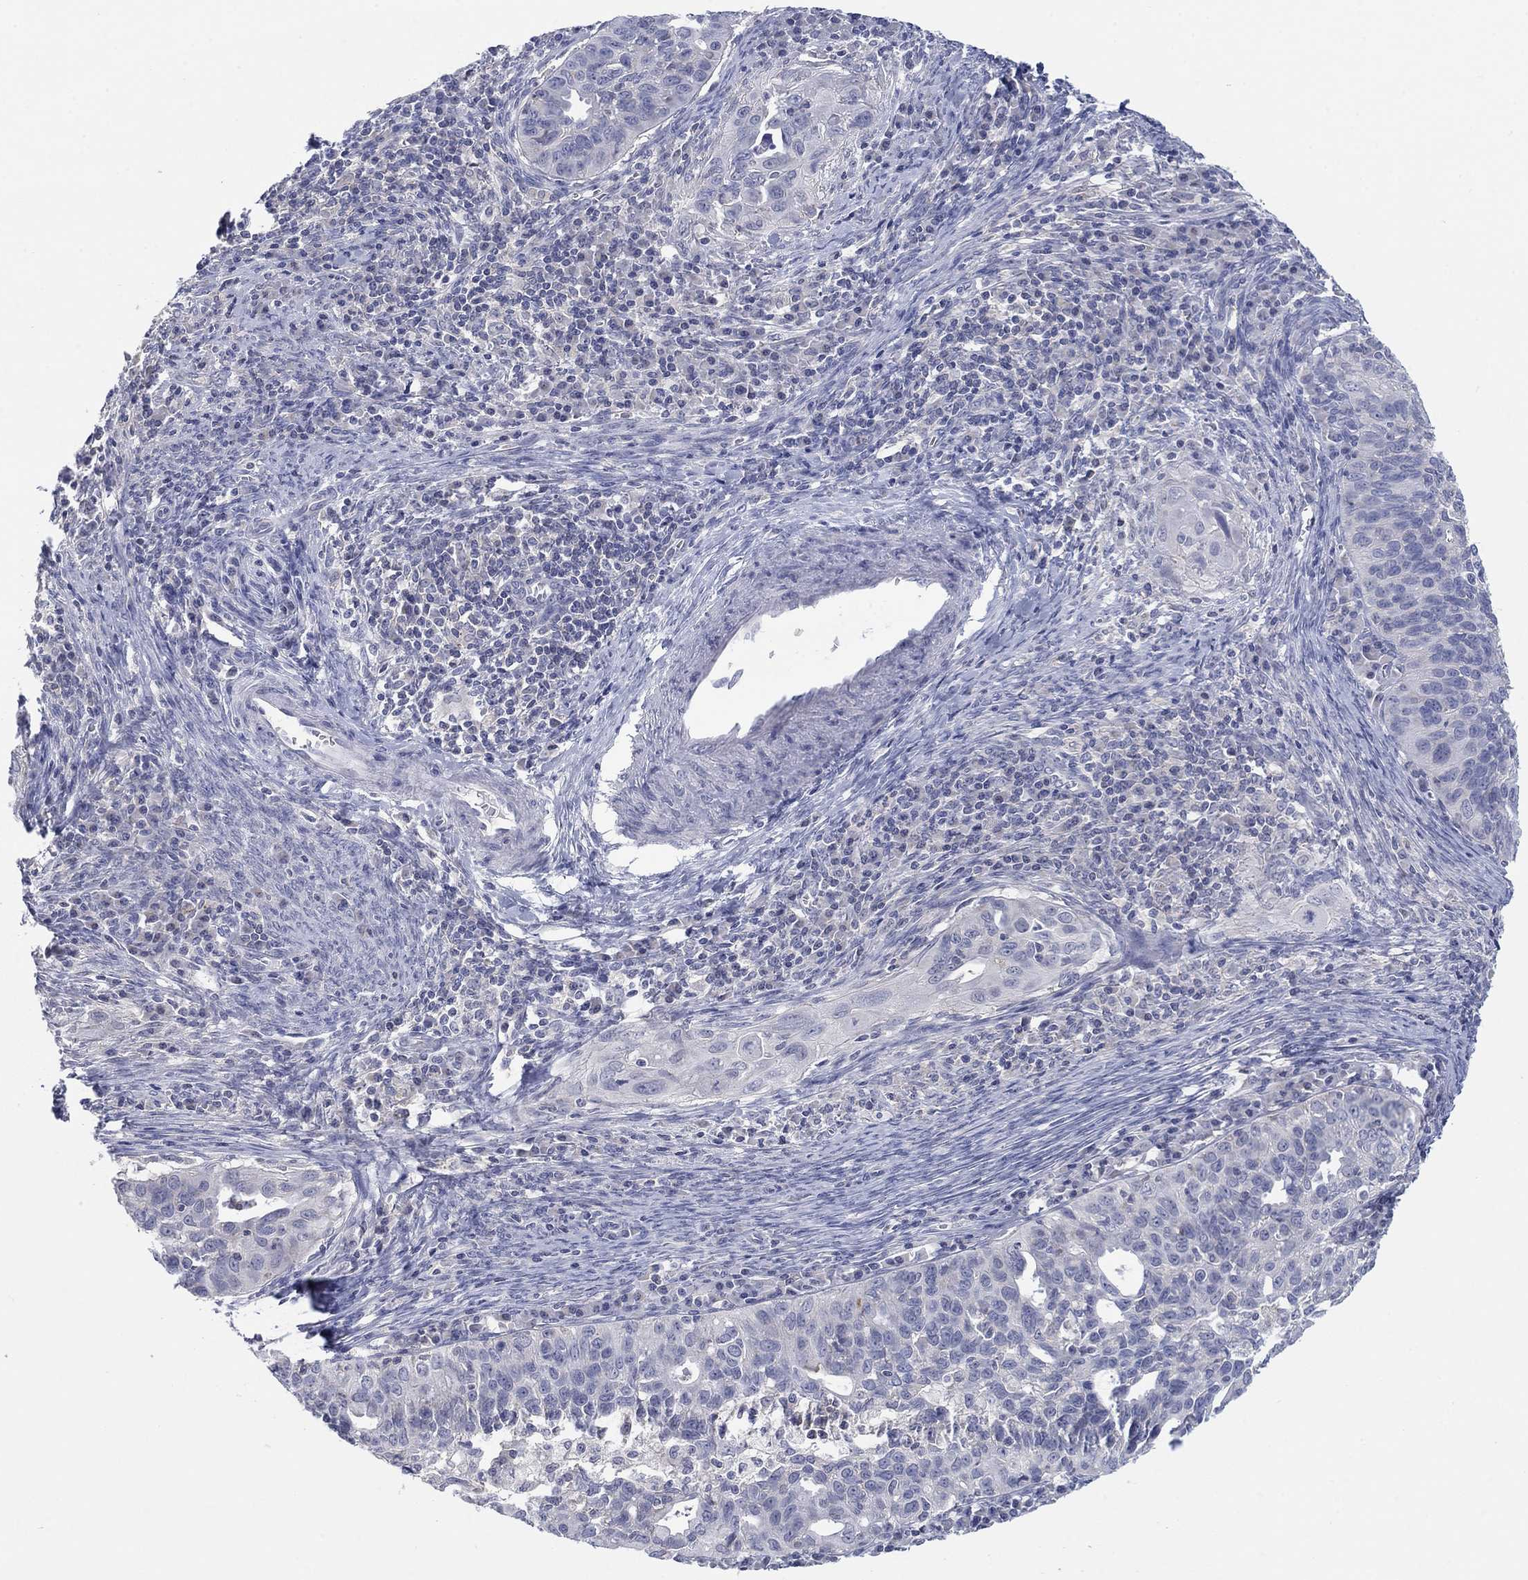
{"staining": {"intensity": "negative", "quantity": "none", "location": "none"}, "tissue": "cervical cancer", "cell_type": "Tumor cells", "image_type": "cancer", "snomed": [{"axis": "morphology", "description": "Squamous cell carcinoma, NOS"}, {"axis": "topography", "description": "Cervix"}], "caption": "Human cervical cancer stained for a protein using immunohistochemistry (IHC) demonstrates no expression in tumor cells.", "gene": "FER1L6", "patient": {"sex": "female", "age": 26}}